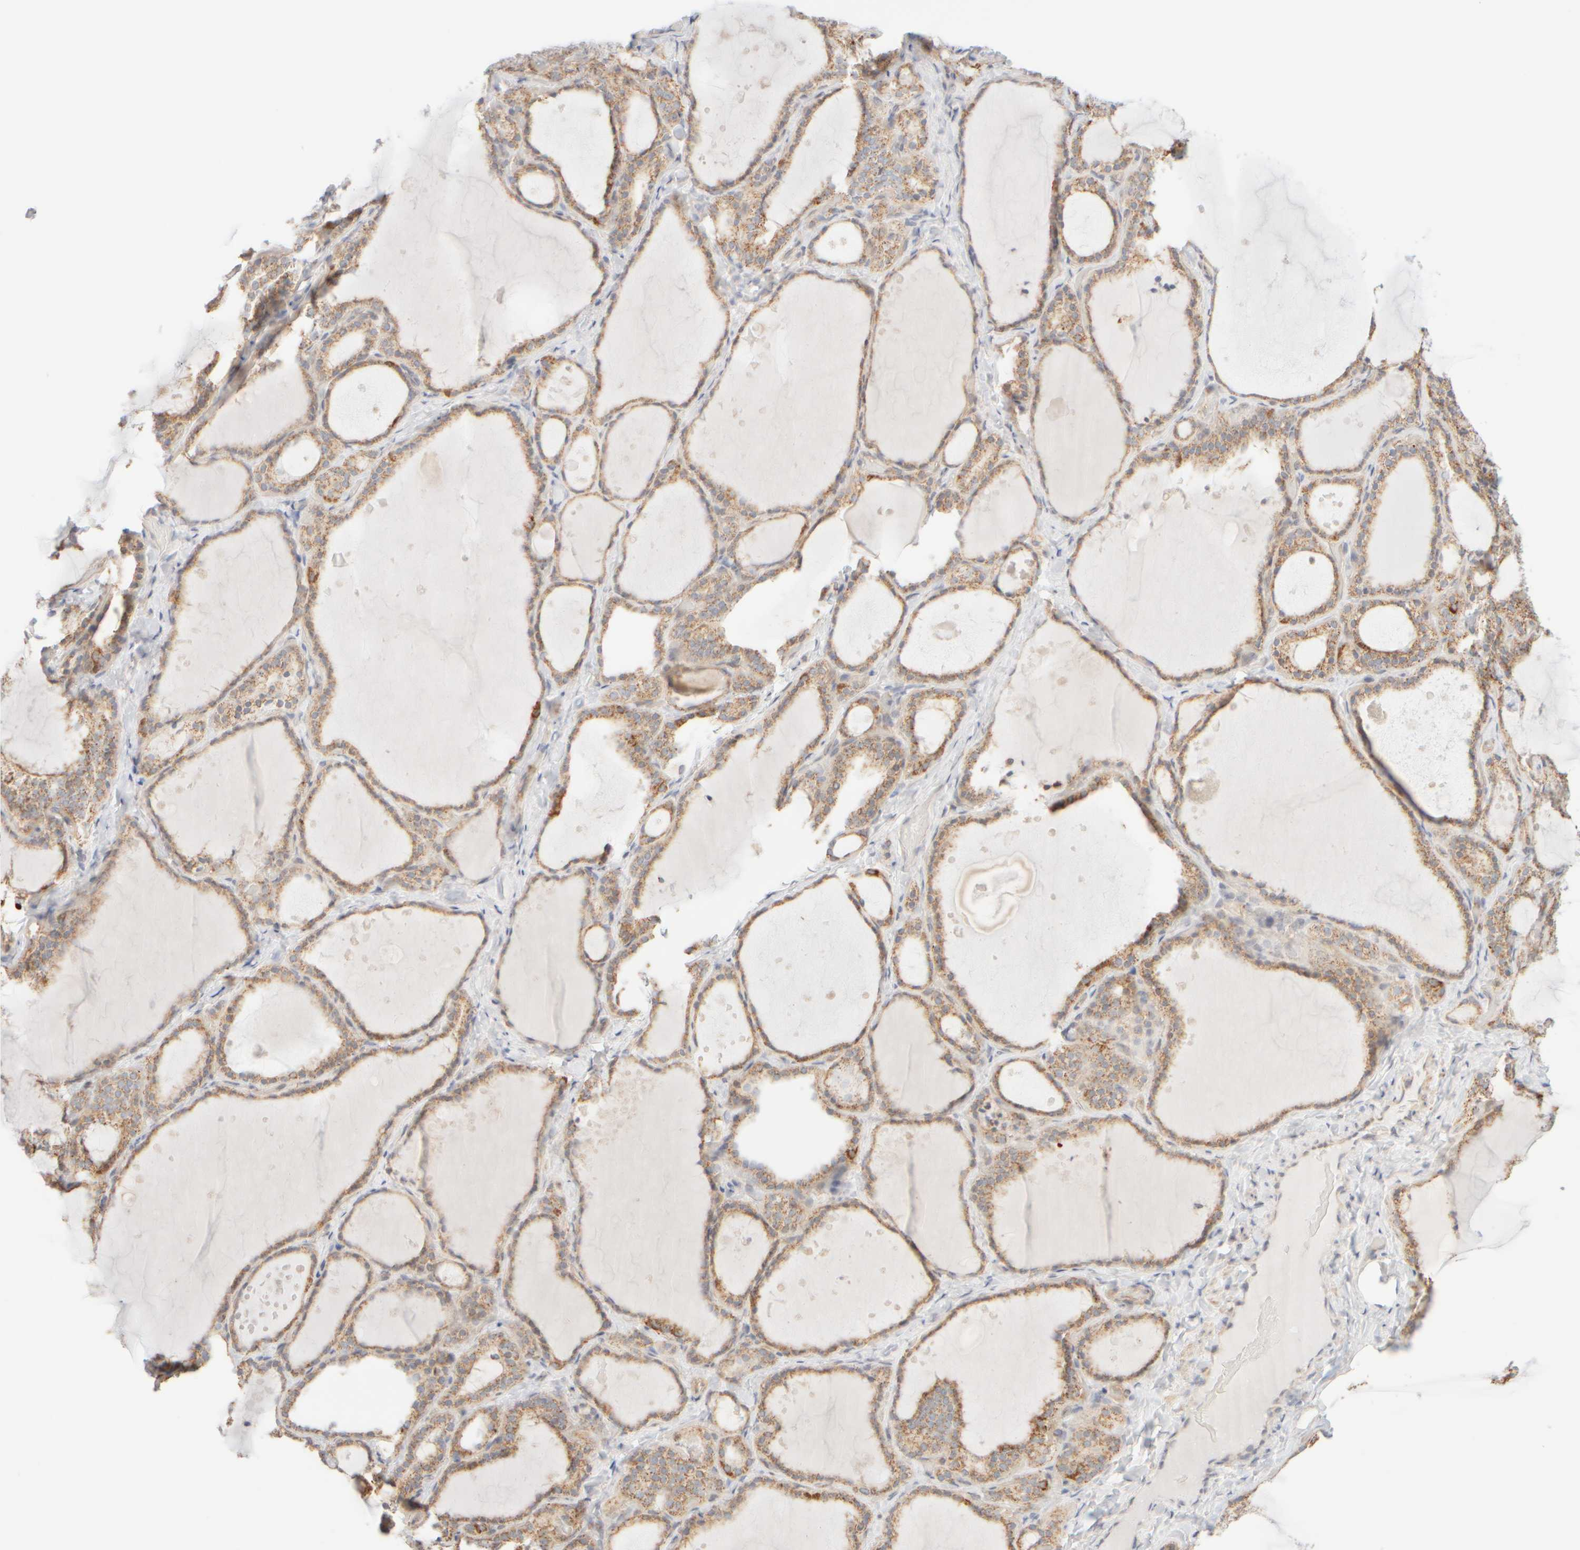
{"staining": {"intensity": "moderate", "quantity": ">75%", "location": "cytoplasmic/membranous"}, "tissue": "thyroid gland", "cell_type": "Glandular cells", "image_type": "normal", "snomed": [{"axis": "morphology", "description": "Normal tissue, NOS"}, {"axis": "topography", "description": "Thyroid gland"}], "caption": "Protein staining of normal thyroid gland shows moderate cytoplasmic/membranous expression in about >75% of glandular cells. Nuclei are stained in blue.", "gene": "APBB2", "patient": {"sex": "female", "age": 44}}